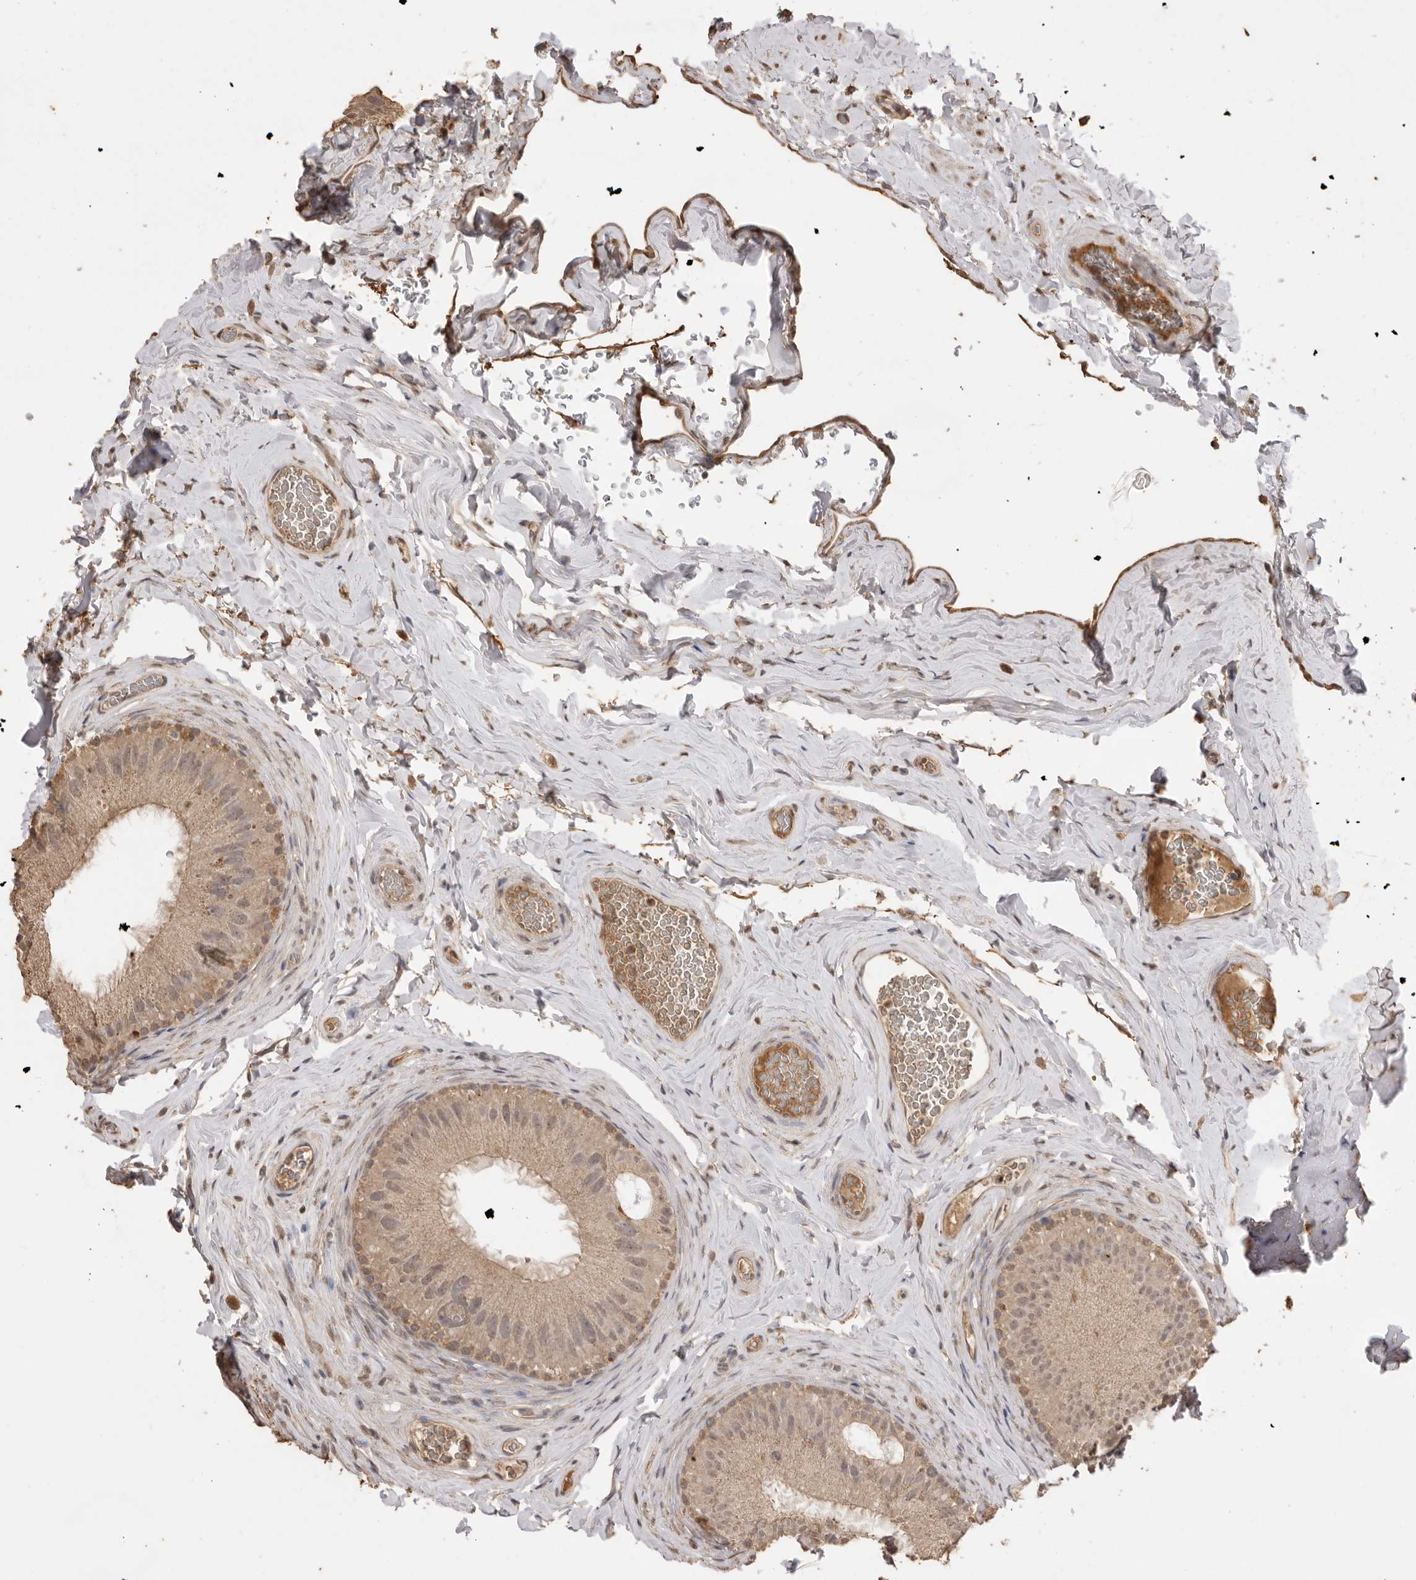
{"staining": {"intensity": "moderate", "quantity": ">75%", "location": "cytoplasmic/membranous"}, "tissue": "epididymis", "cell_type": "Glandular cells", "image_type": "normal", "snomed": [{"axis": "morphology", "description": "Normal tissue, NOS"}, {"axis": "topography", "description": "Vascular tissue"}, {"axis": "topography", "description": "Epididymis"}], "caption": "The immunohistochemical stain highlights moderate cytoplasmic/membranous positivity in glandular cells of unremarkable epididymis. Immunohistochemistry stains the protein of interest in brown and the nuclei are stained blue.", "gene": "JAG2", "patient": {"sex": "male", "age": 49}}